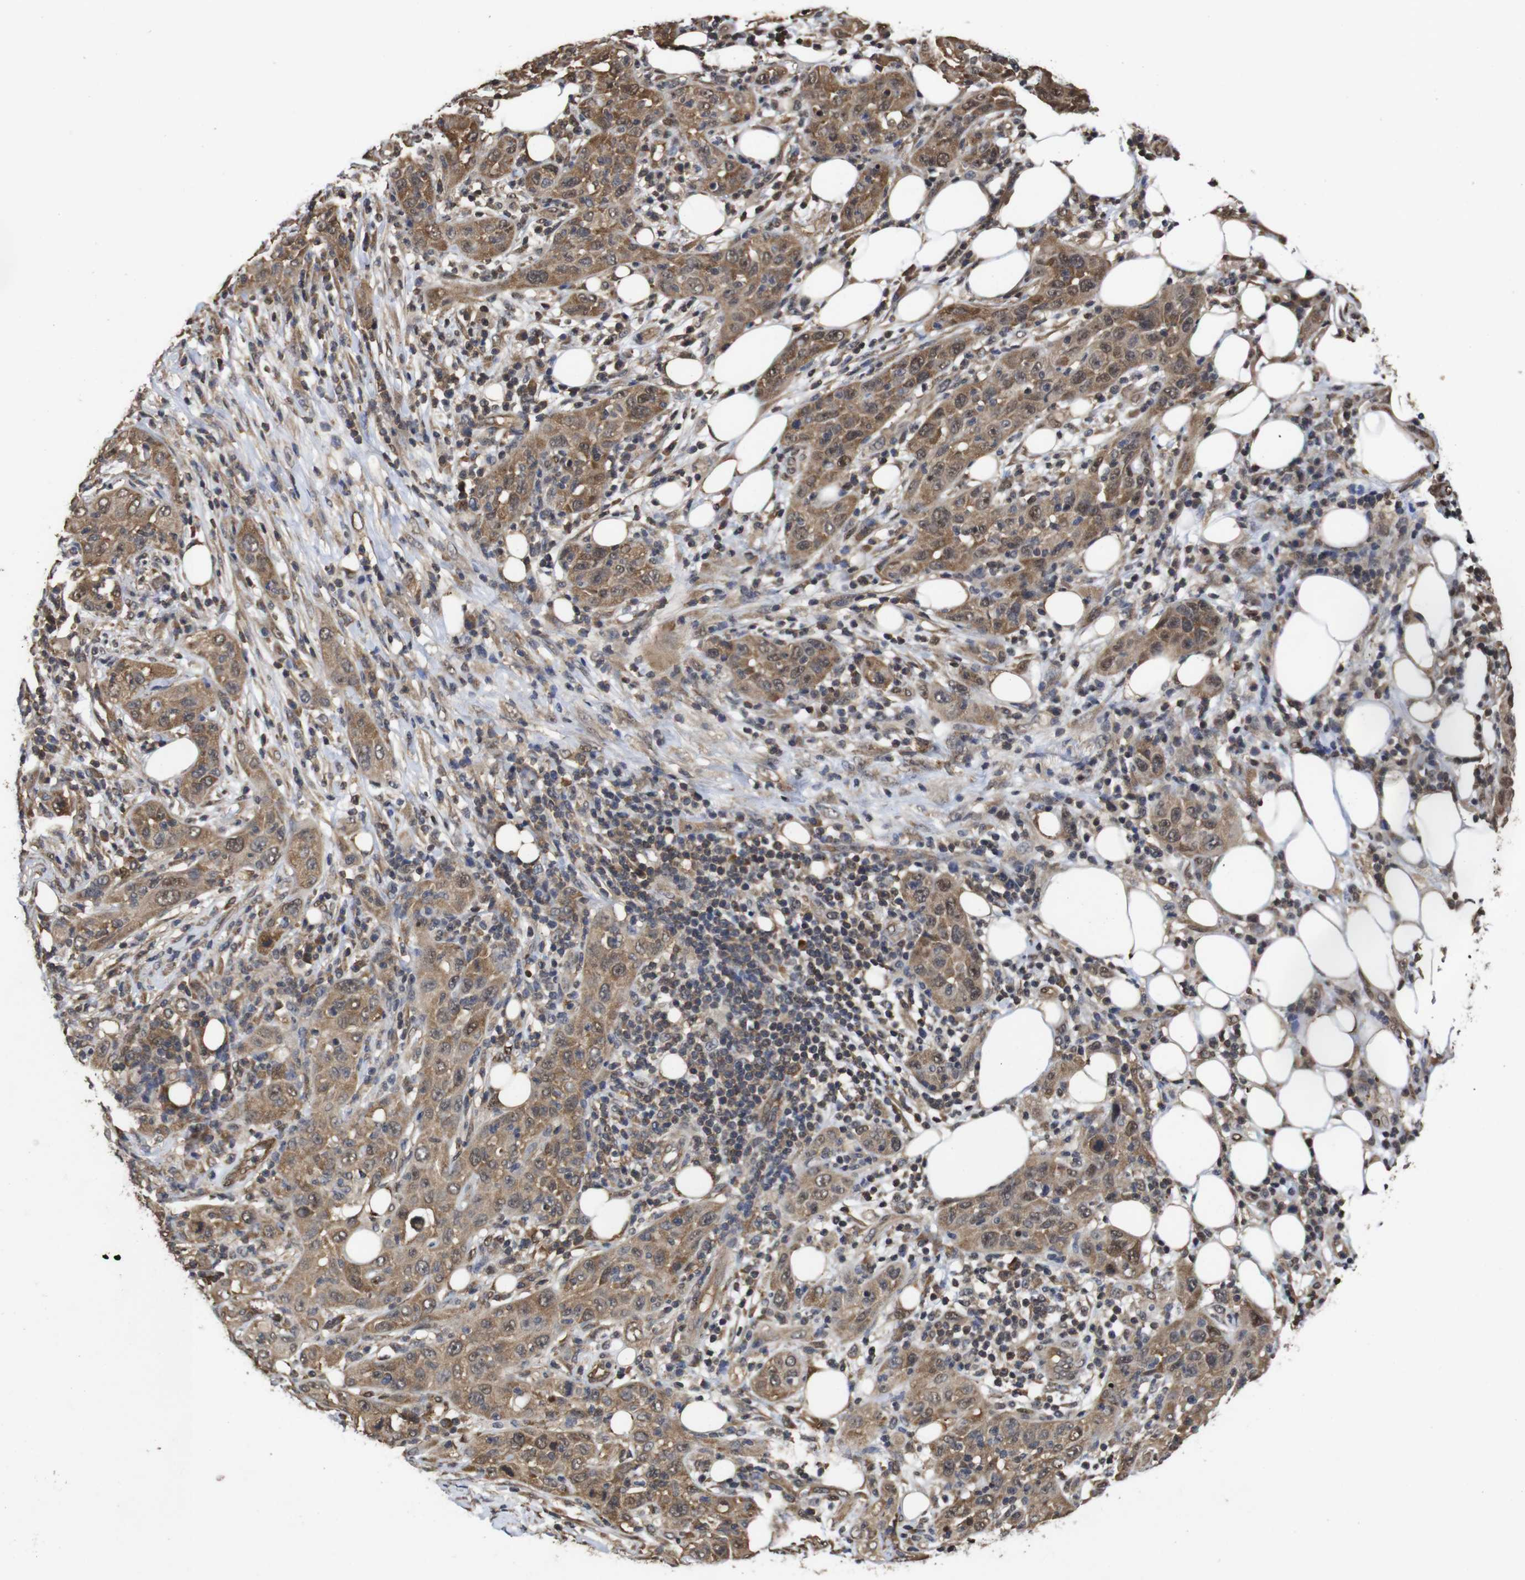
{"staining": {"intensity": "moderate", "quantity": ">75%", "location": "cytoplasmic/membranous,nuclear"}, "tissue": "skin cancer", "cell_type": "Tumor cells", "image_type": "cancer", "snomed": [{"axis": "morphology", "description": "Squamous cell carcinoma, NOS"}, {"axis": "topography", "description": "Skin"}], "caption": "Skin squamous cell carcinoma stained with a brown dye reveals moderate cytoplasmic/membranous and nuclear positive expression in about >75% of tumor cells.", "gene": "SUMO3", "patient": {"sex": "female", "age": 88}}